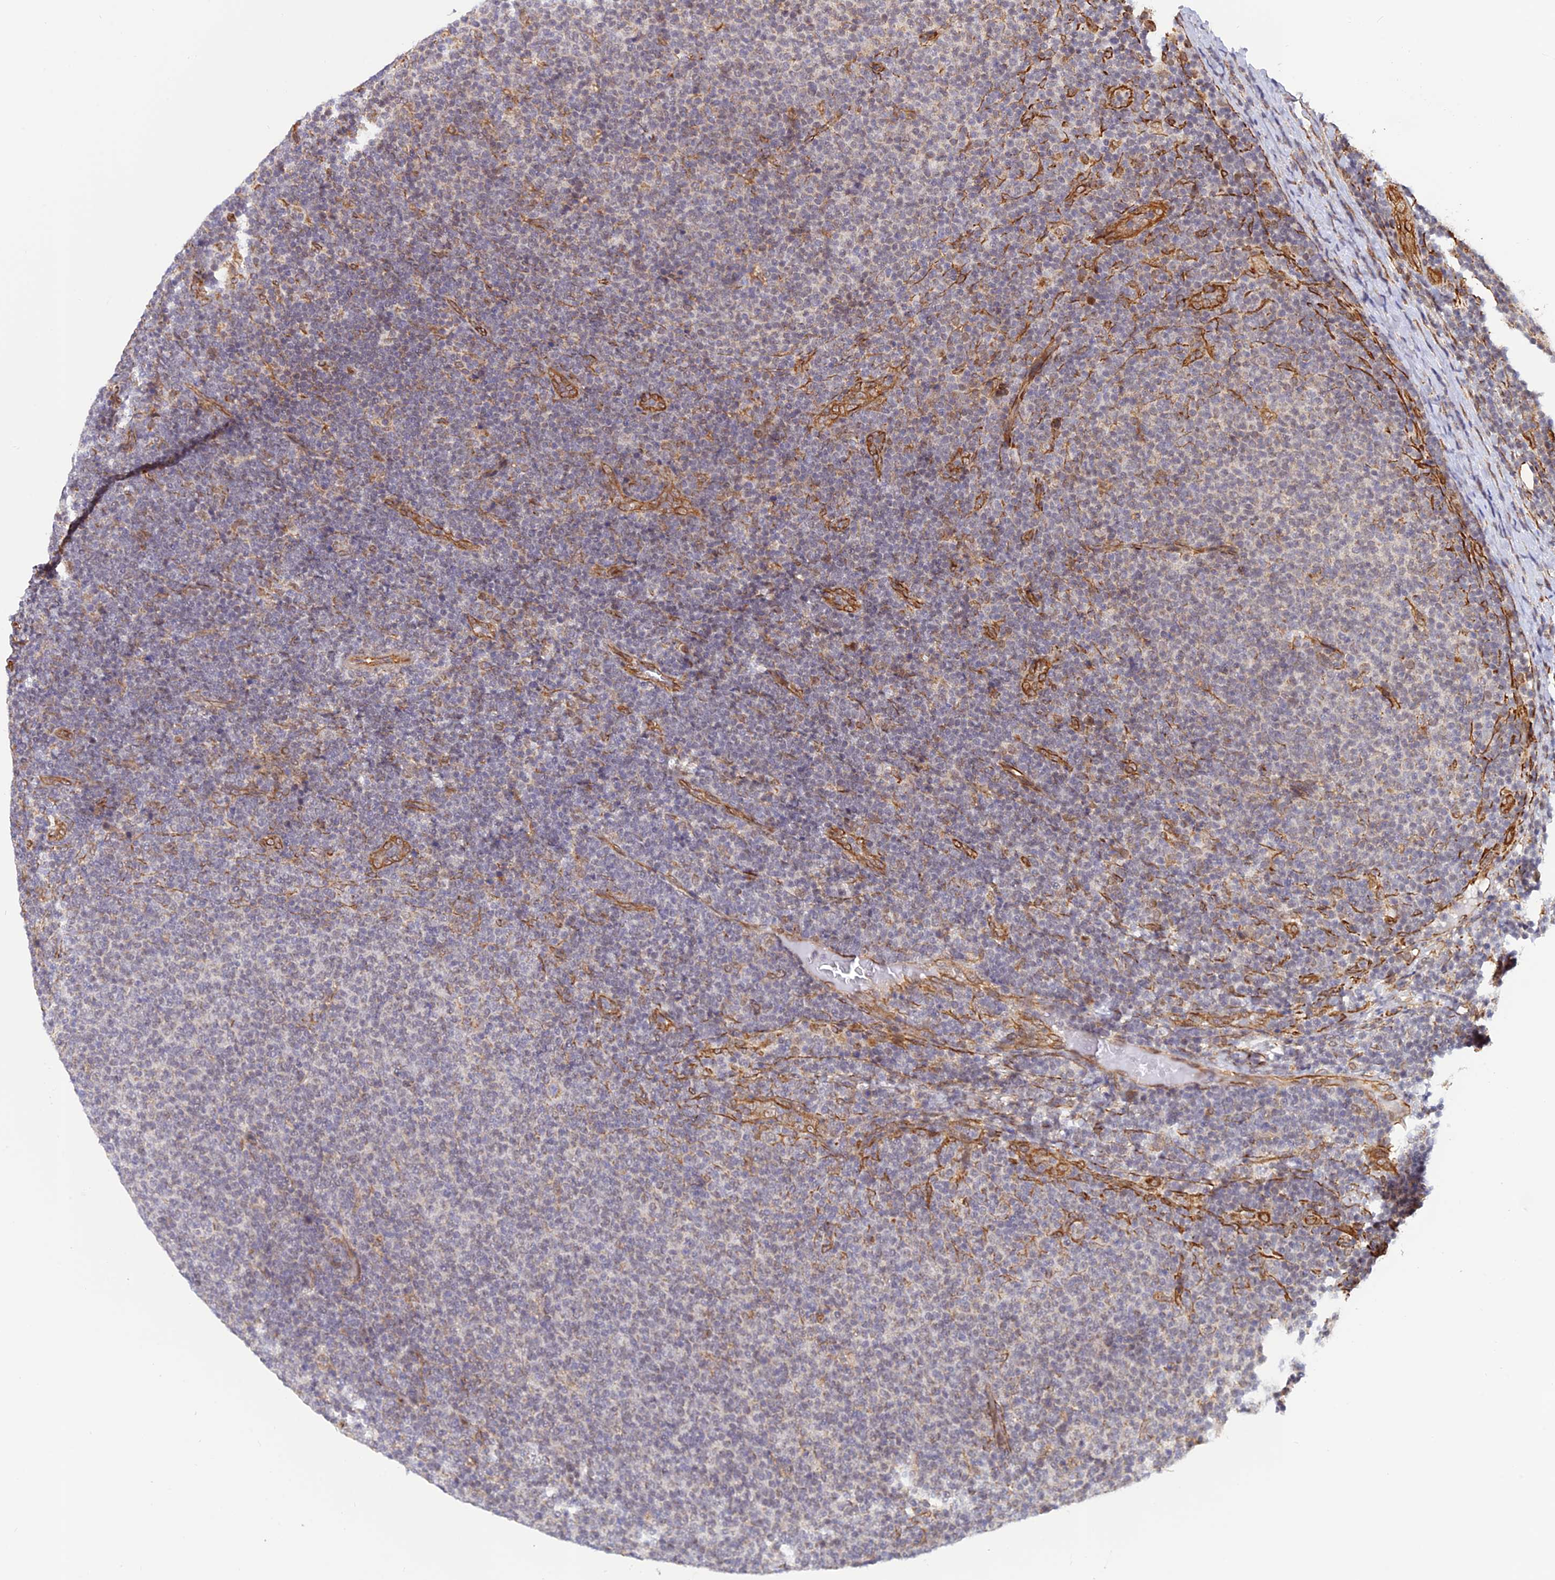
{"staining": {"intensity": "negative", "quantity": "none", "location": "none"}, "tissue": "lymphoma", "cell_type": "Tumor cells", "image_type": "cancer", "snomed": [{"axis": "morphology", "description": "Malignant lymphoma, non-Hodgkin's type, Low grade"}, {"axis": "topography", "description": "Lymph node"}], "caption": "This histopathology image is of lymphoma stained with IHC to label a protein in brown with the nuclei are counter-stained blue. There is no positivity in tumor cells.", "gene": "PAGR1", "patient": {"sex": "male", "age": 66}}